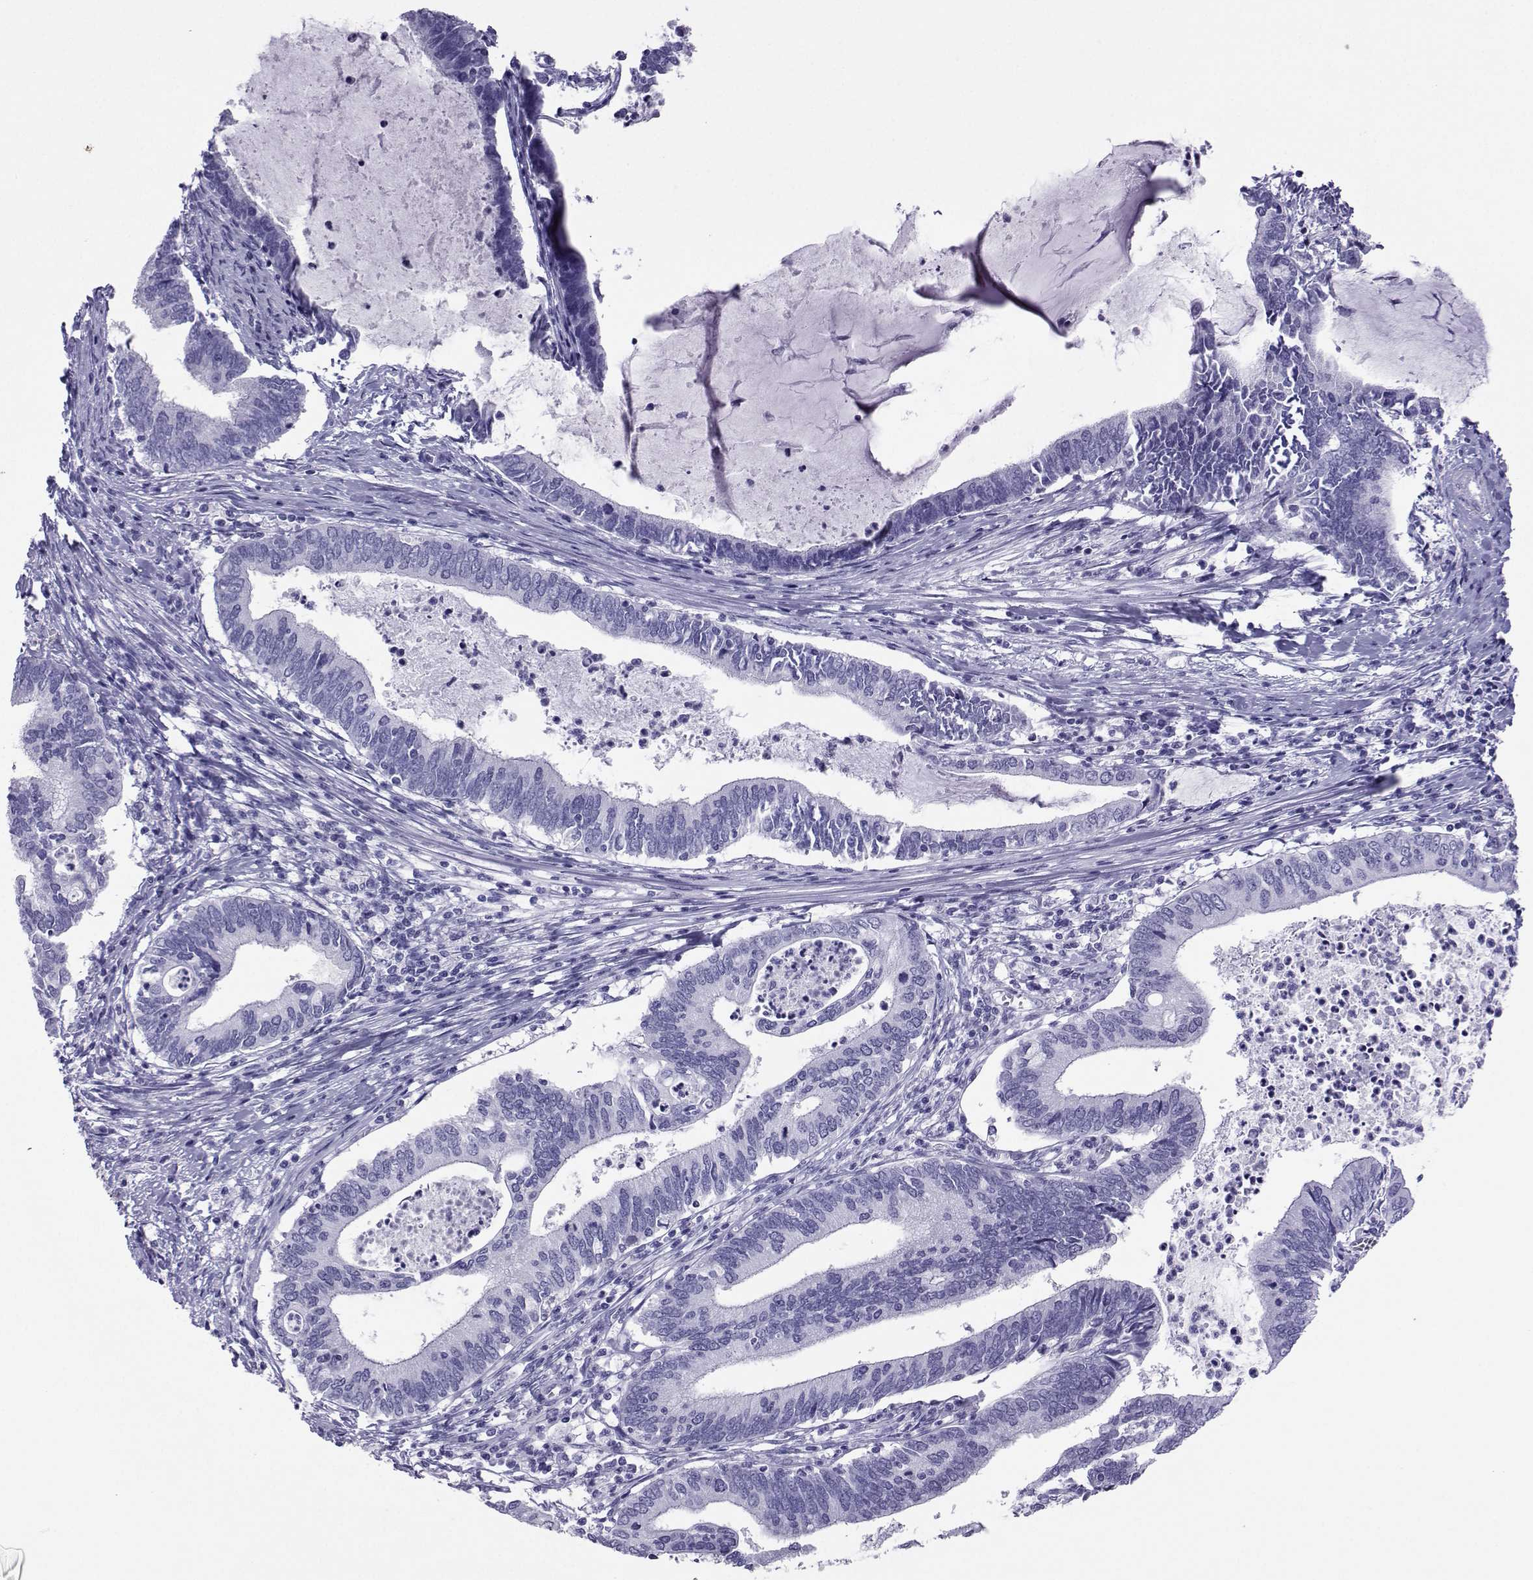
{"staining": {"intensity": "negative", "quantity": "none", "location": "none"}, "tissue": "cervical cancer", "cell_type": "Tumor cells", "image_type": "cancer", "snomed": [{"axis": "morphology", "description": "Adenocarcinoma, NOS"}, {"axis": "topography", "description": "Cervix"}], "caption": "A high-resolution photomicrograph shows immunohistochemistry (IHC) staining of adenocarcinoma (cervical), which shows no significant expression in tumor cells.", "gene": "LORICRIN", "patient": {"sex": "female", "age": 42}}